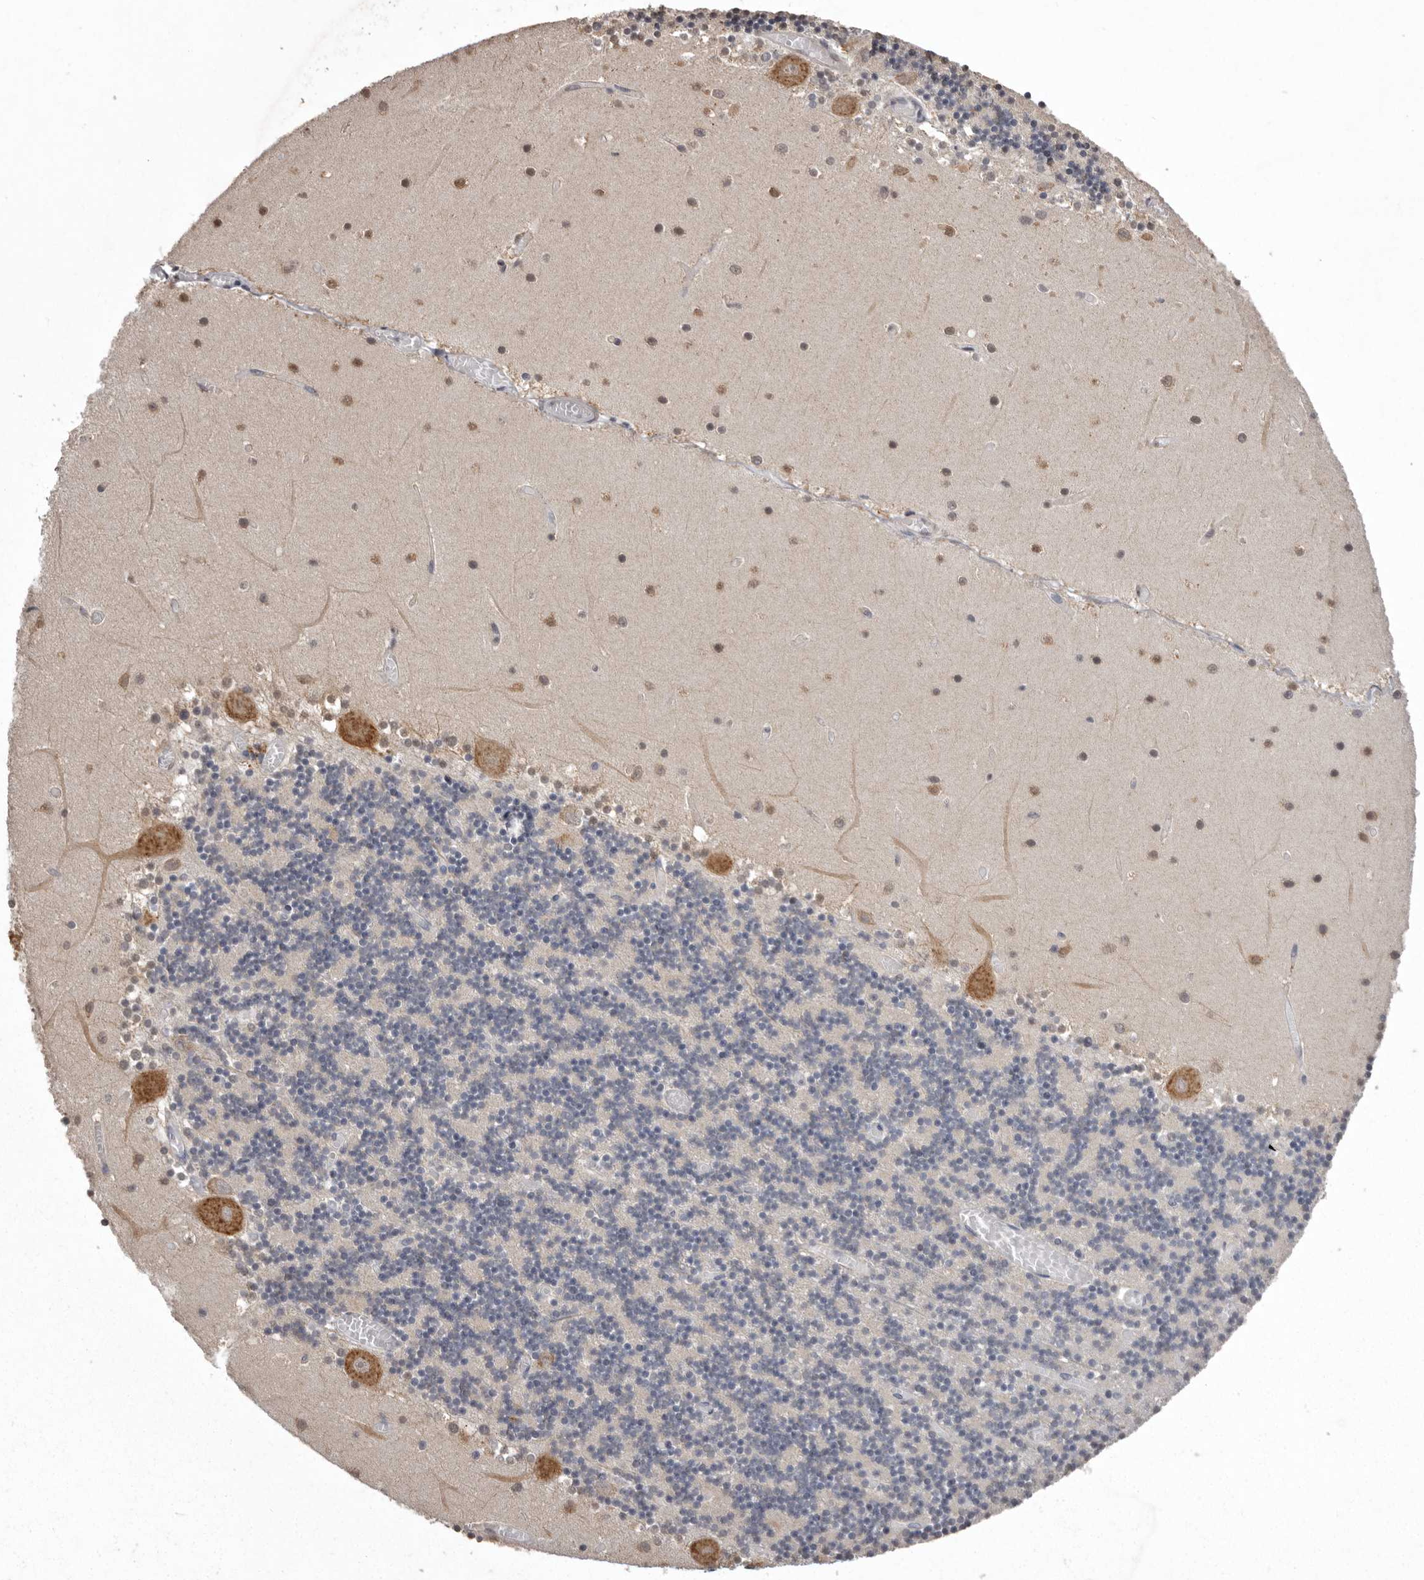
{"staining": {"intensity": "negative", "quantity": "none", "location": "none"}, "tissue": "cerebellum", "cell_type": "Cells in granular layer", "image_type": "normal", "snomed": [{"axis": "morphology", "description": "Normal tissue, NOS"}, {"axis": "topography", "description": "Cerebellum"}], "caption": "Immunohistochemical staining of normal human cerebellum shows no significant positivity in cells in granular layer.", "gene": "DARS1", "patient": {"sex": "female", "age": 28}}